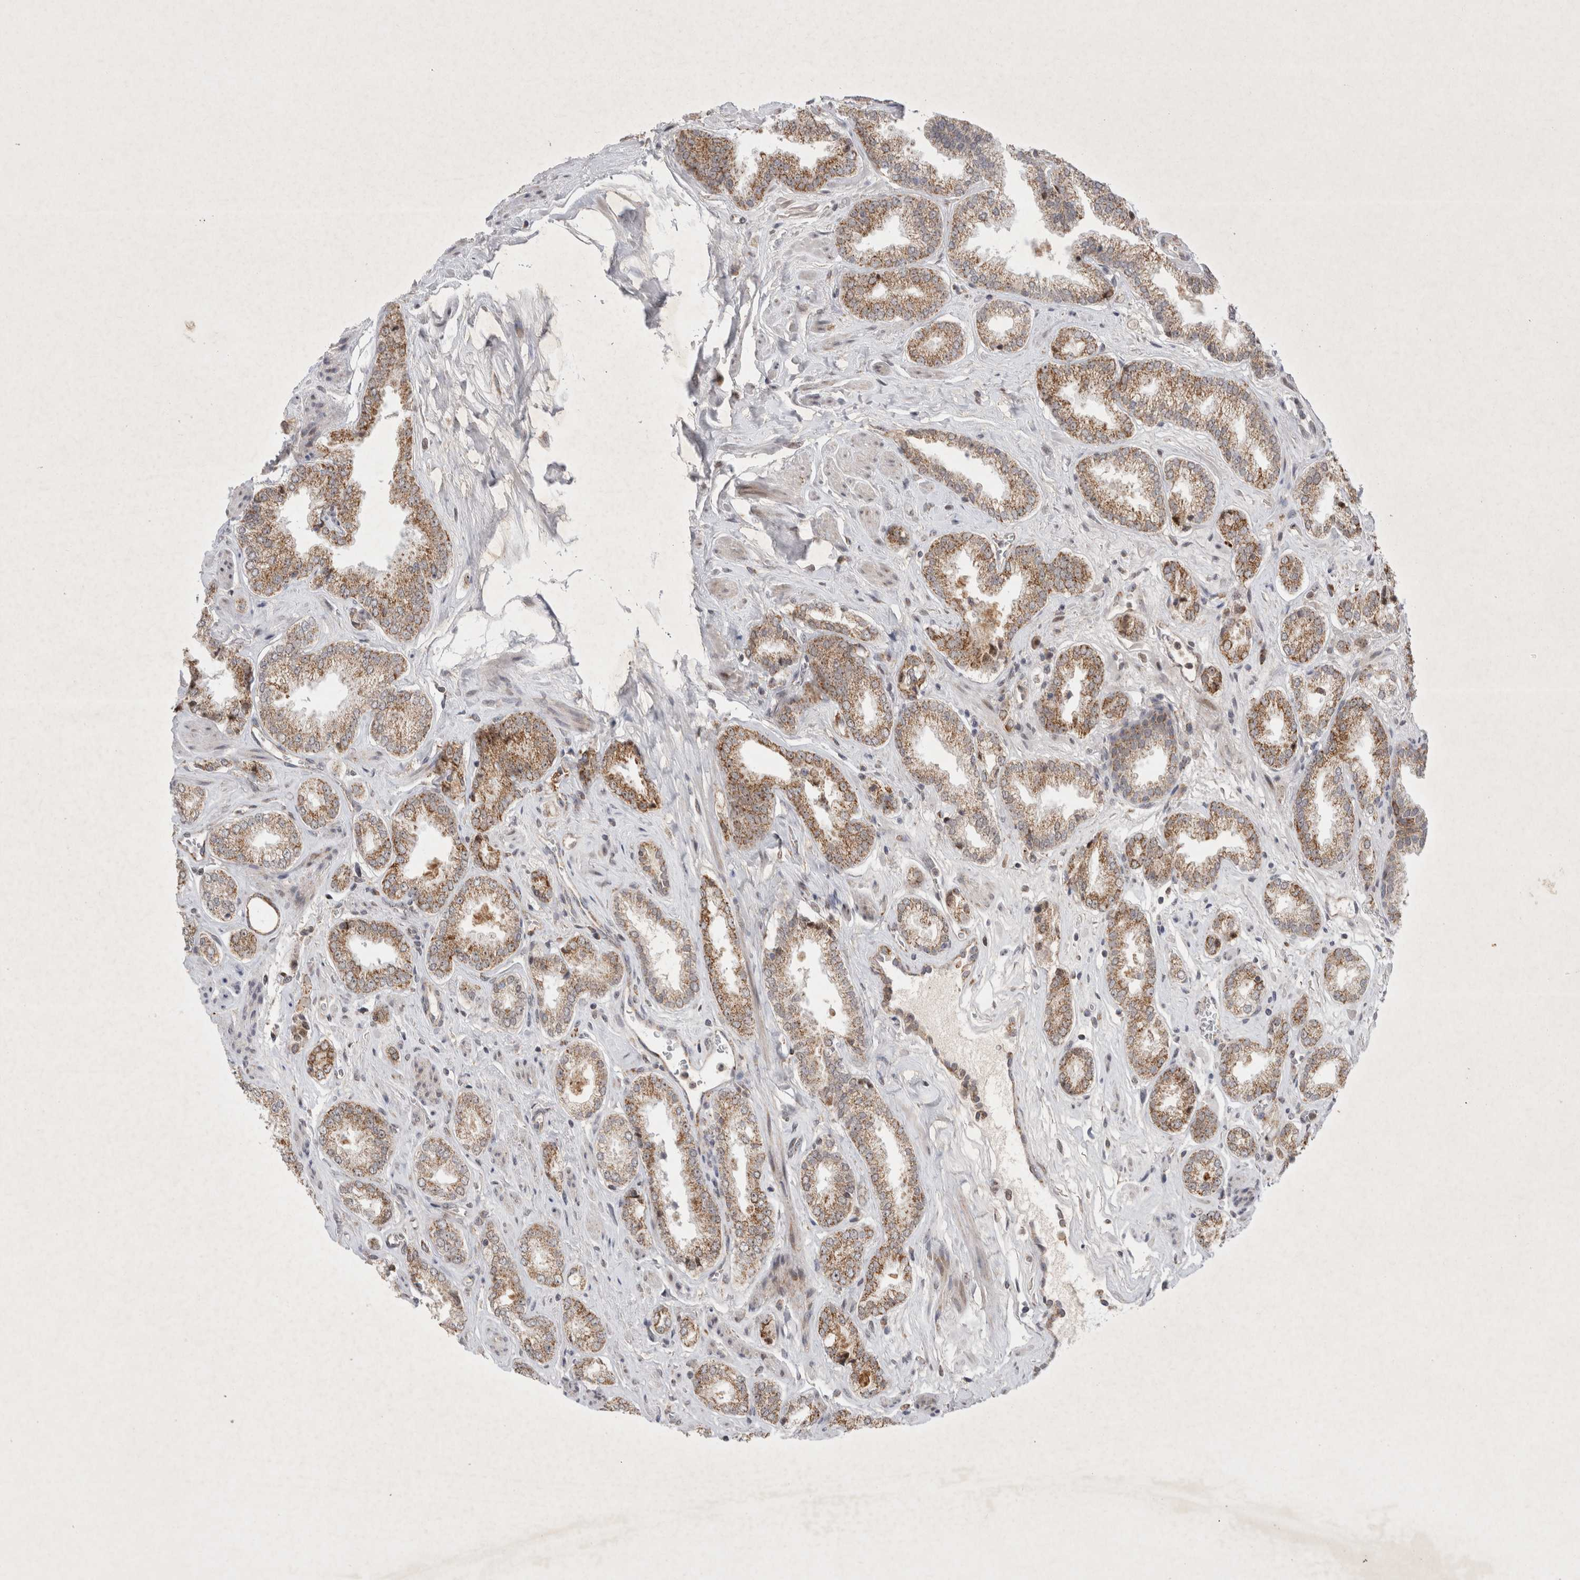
{"staining": {"intensity": "moderate", "quantity": ">75%", "location": "cytoplasmic/membranous"}, "tissue": "prostate cancer", "cell_type": "Tumor cells", "image_type": "cancer", "snomed": [{"axis": "morphology", "description": "Adenocarcinoma, Low grade"}, {"axis": "topography", "description": "Prostate"}], "caption": "Prostate cancer stained with a brown dye exhibits moderate cytoplasmic/membranous positive expression in about >75% of tumor cells.", "gene": "MRPL37", "patient": {"sex": "male", "age": 62}}